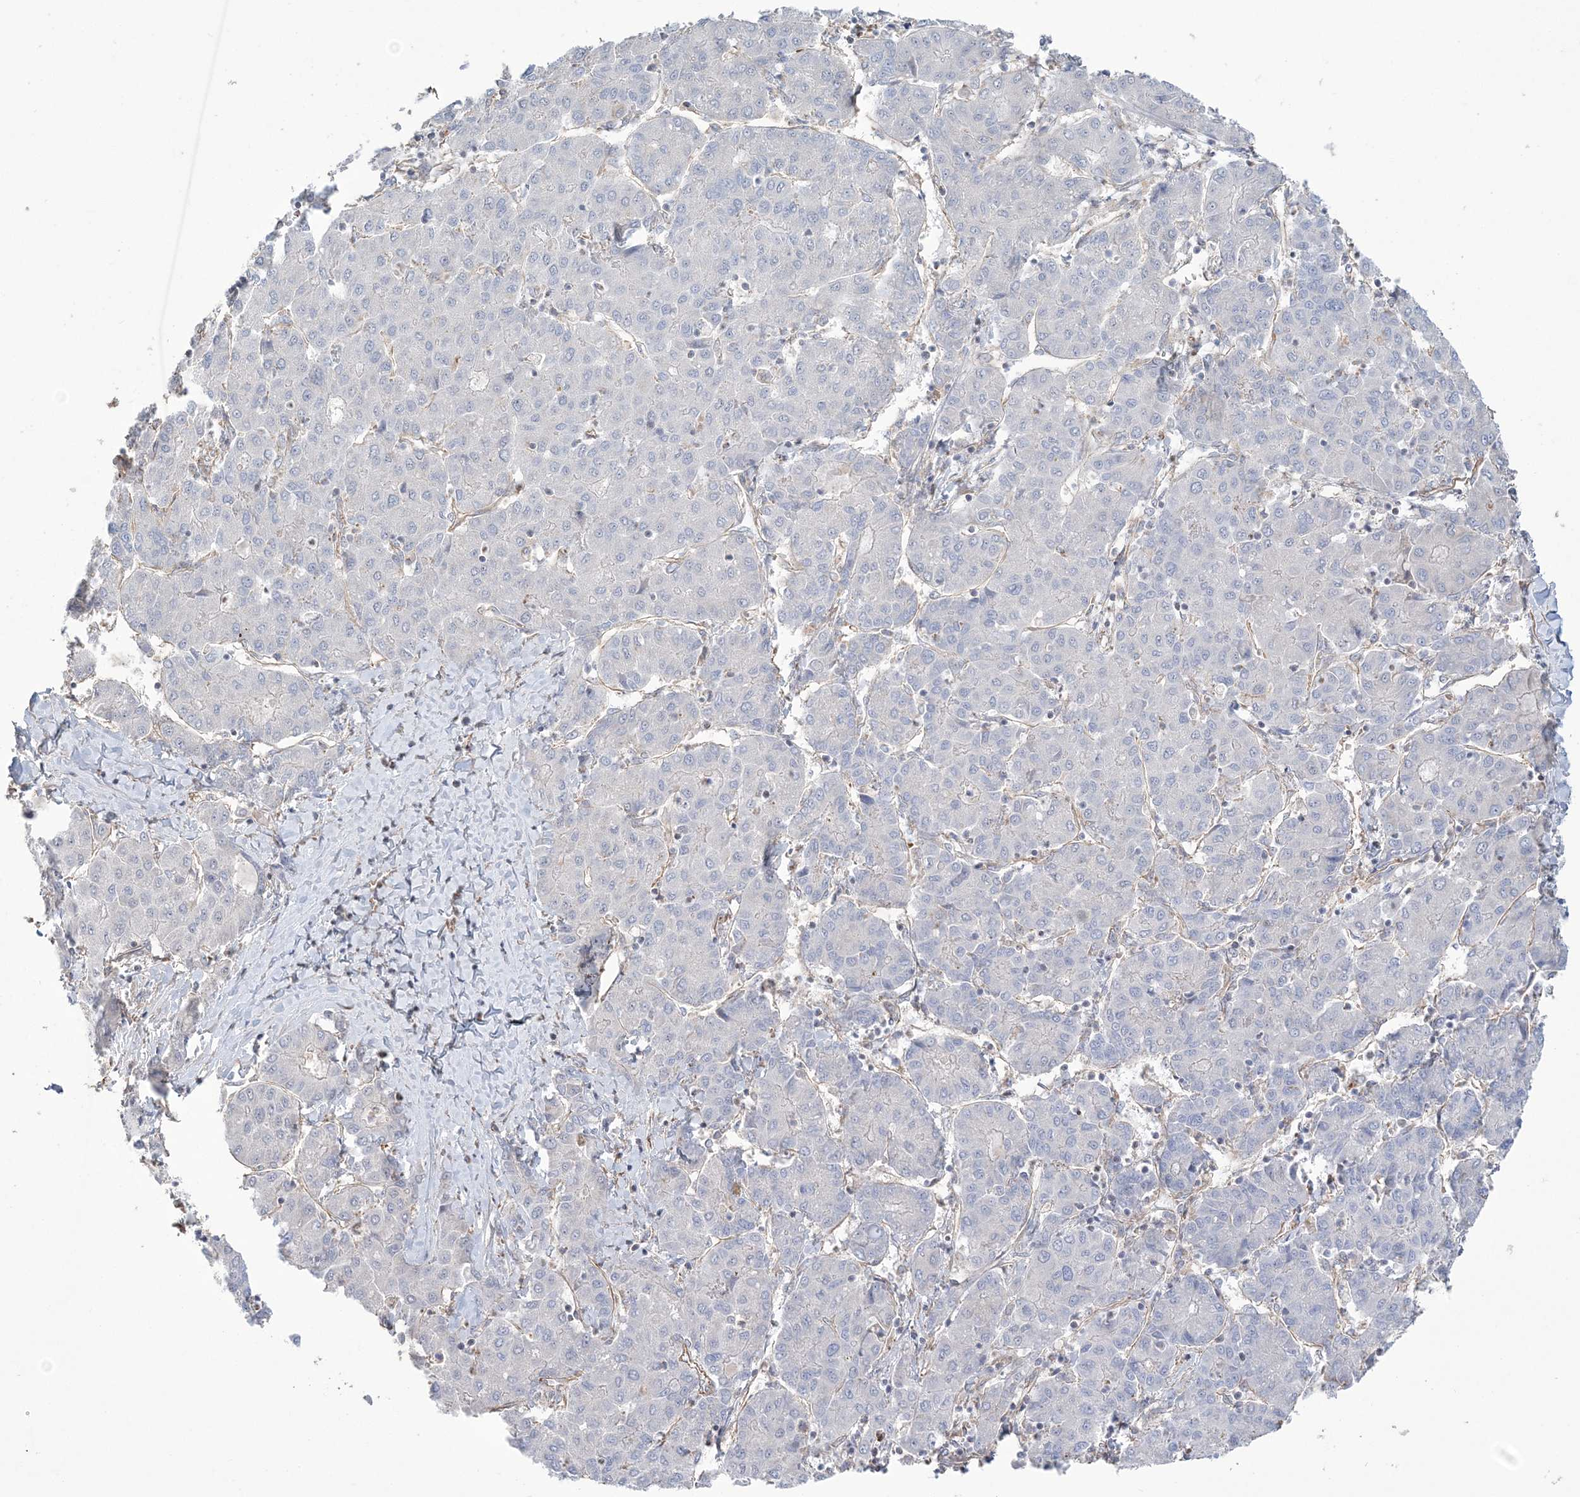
{"staining": {"intensity": "negative", "quantity": "none", "location": "none"}, "tissue": "liver cancer", "cell_type": "Tumor cells", "image_type": "cancer", "snomed": [{"axis": "morphology", "description": "Carcinoma, Hepatocellular, NOS"}, {"axis": "topography", "description": "Liver"}], "caption": "Image shows no significant protein expression in tumor cells of liver hepatocellular carcinoma.", "gene": "ZNF821", "patient": {"sex": "male", "age": 65}}